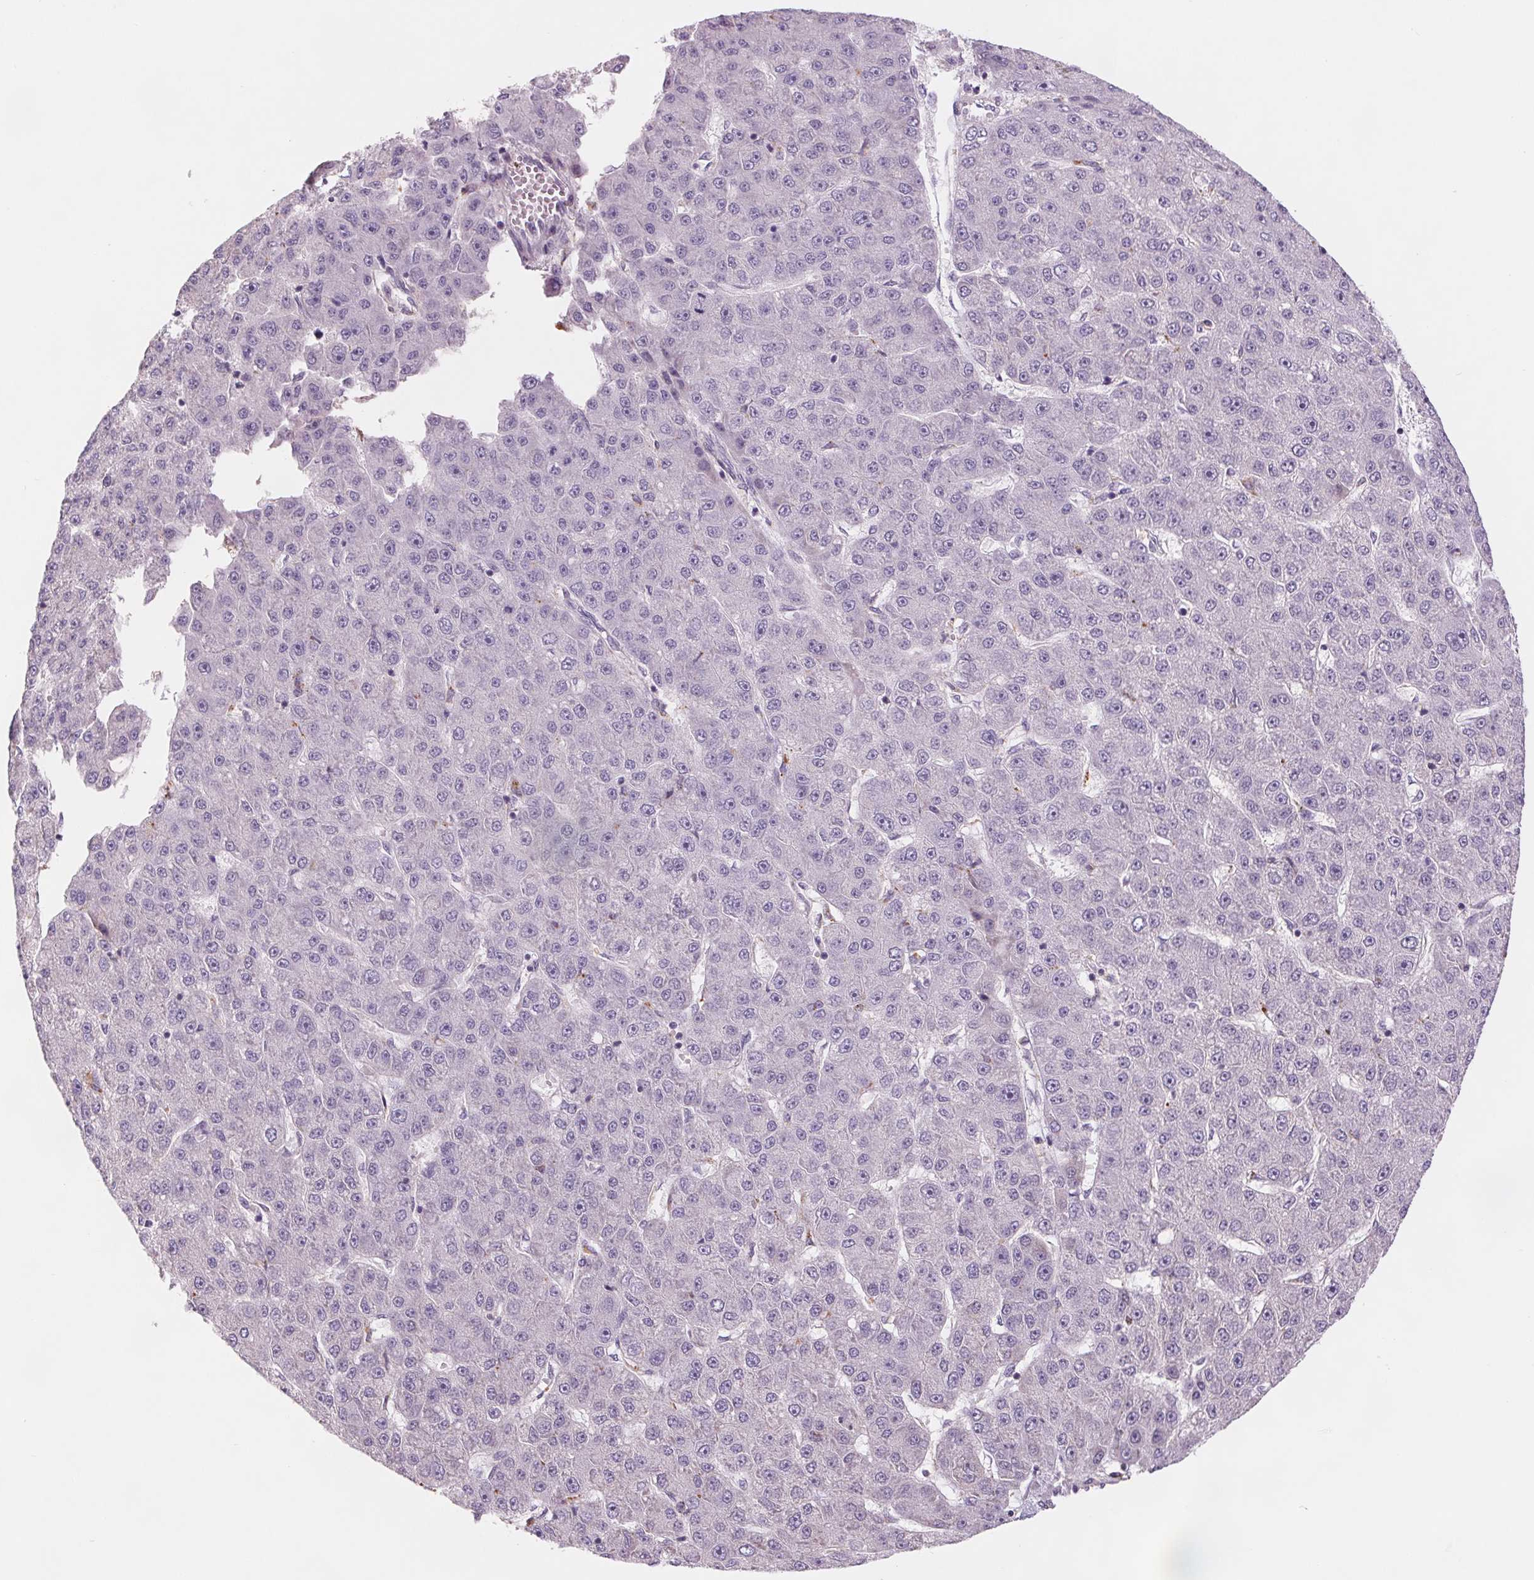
{"staining": {"intensity": "negative", "quantity": "none", "location": "none"}, "tissue": "liver cancer", "cell_type": "Tumor cells", "image_type": "cancer", "snomed": [{"axis": "morphology", "description": "Carcinoma, Hepatocellular, NOS"}, {"axis": "topography", "description": "Liver"}], "caption": "Tumor cells are negative for brown protein staining in liver cancer.", "gene": "SAMD5", "patient": {"sex": "male", "age": 67}}